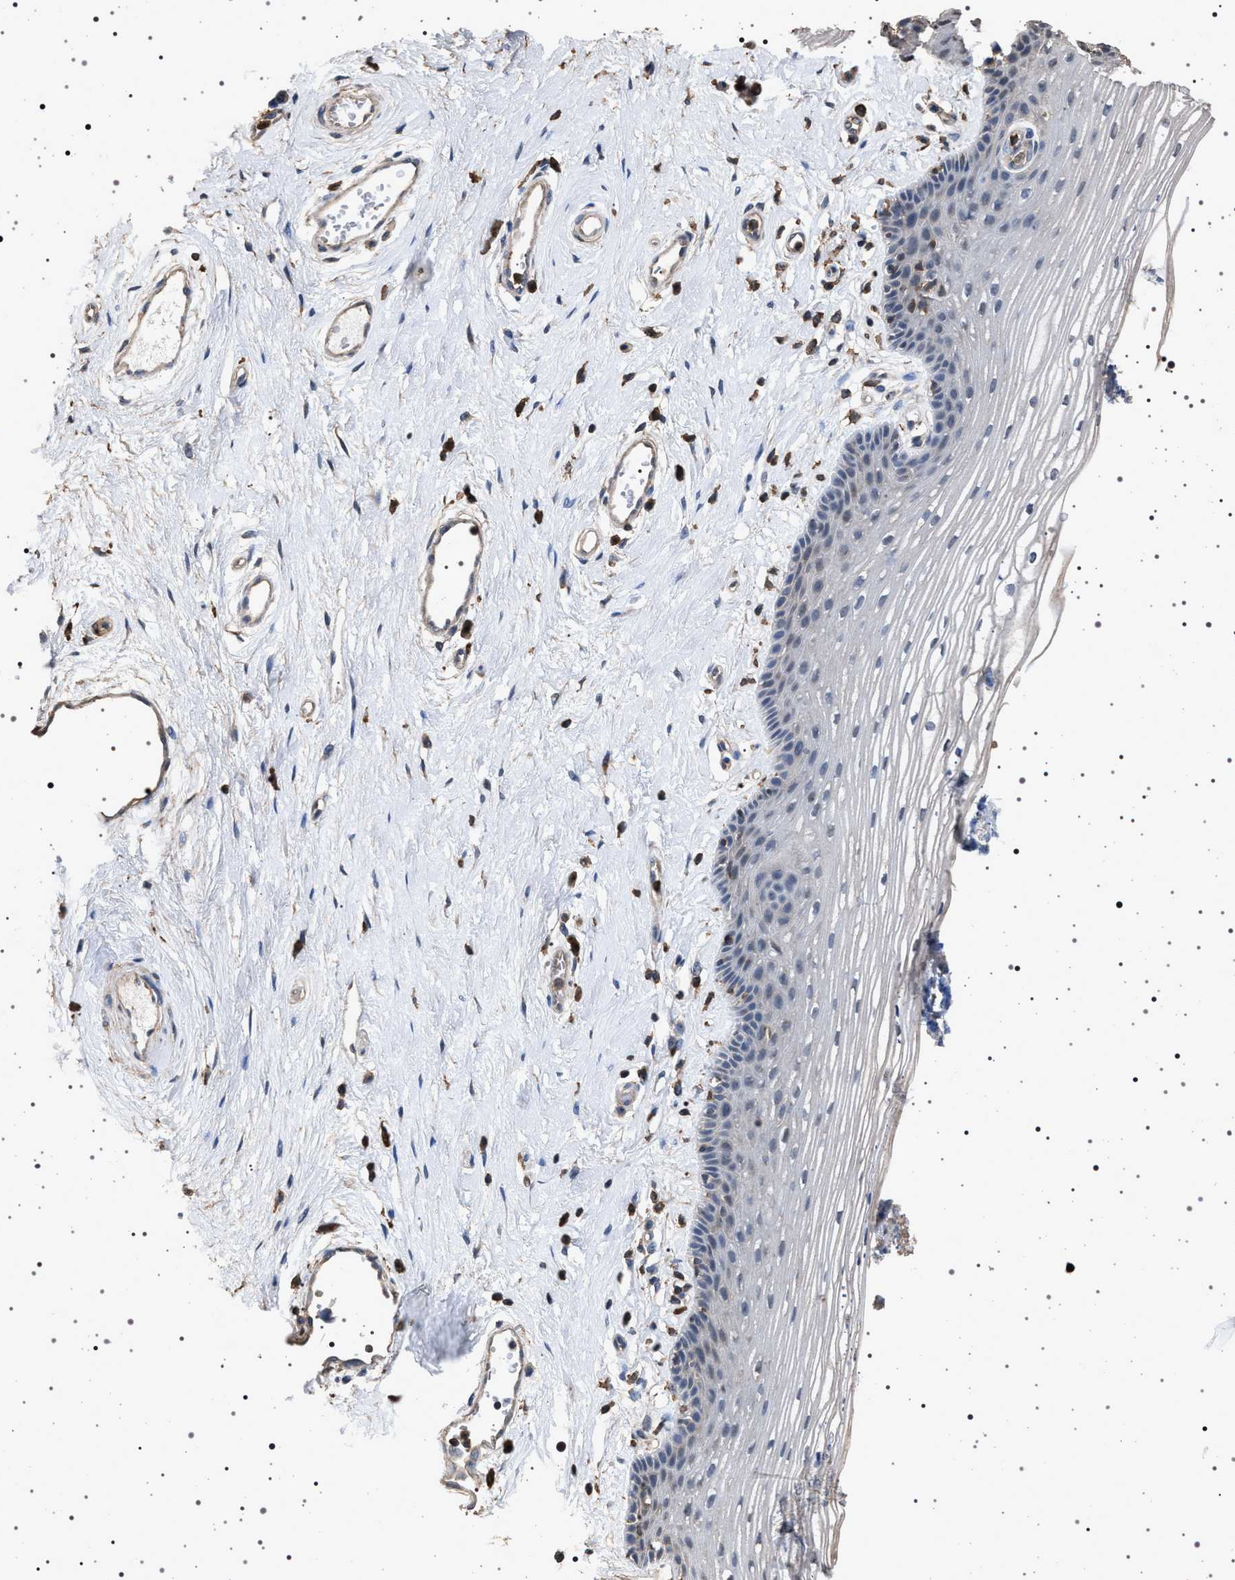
{"staining": {"intensity": "negative", "quantity": "none", "location": "none"}, "tissue": "vagina", "cell_type": "Squamous epithelial cells", "image_type": "normal", "snomed": [{"axis": "morphology", "description": "Normal tissue, NOS"}, {"axis": "topography", "description": "Vagina"}], "caption": "IHC micrograph of benign human vagina stained for a protein (brown), which displays no expression in squamous epithelial cells.", "gene": "SMAP2", "patient": {"sex": "female", "age": 46}}